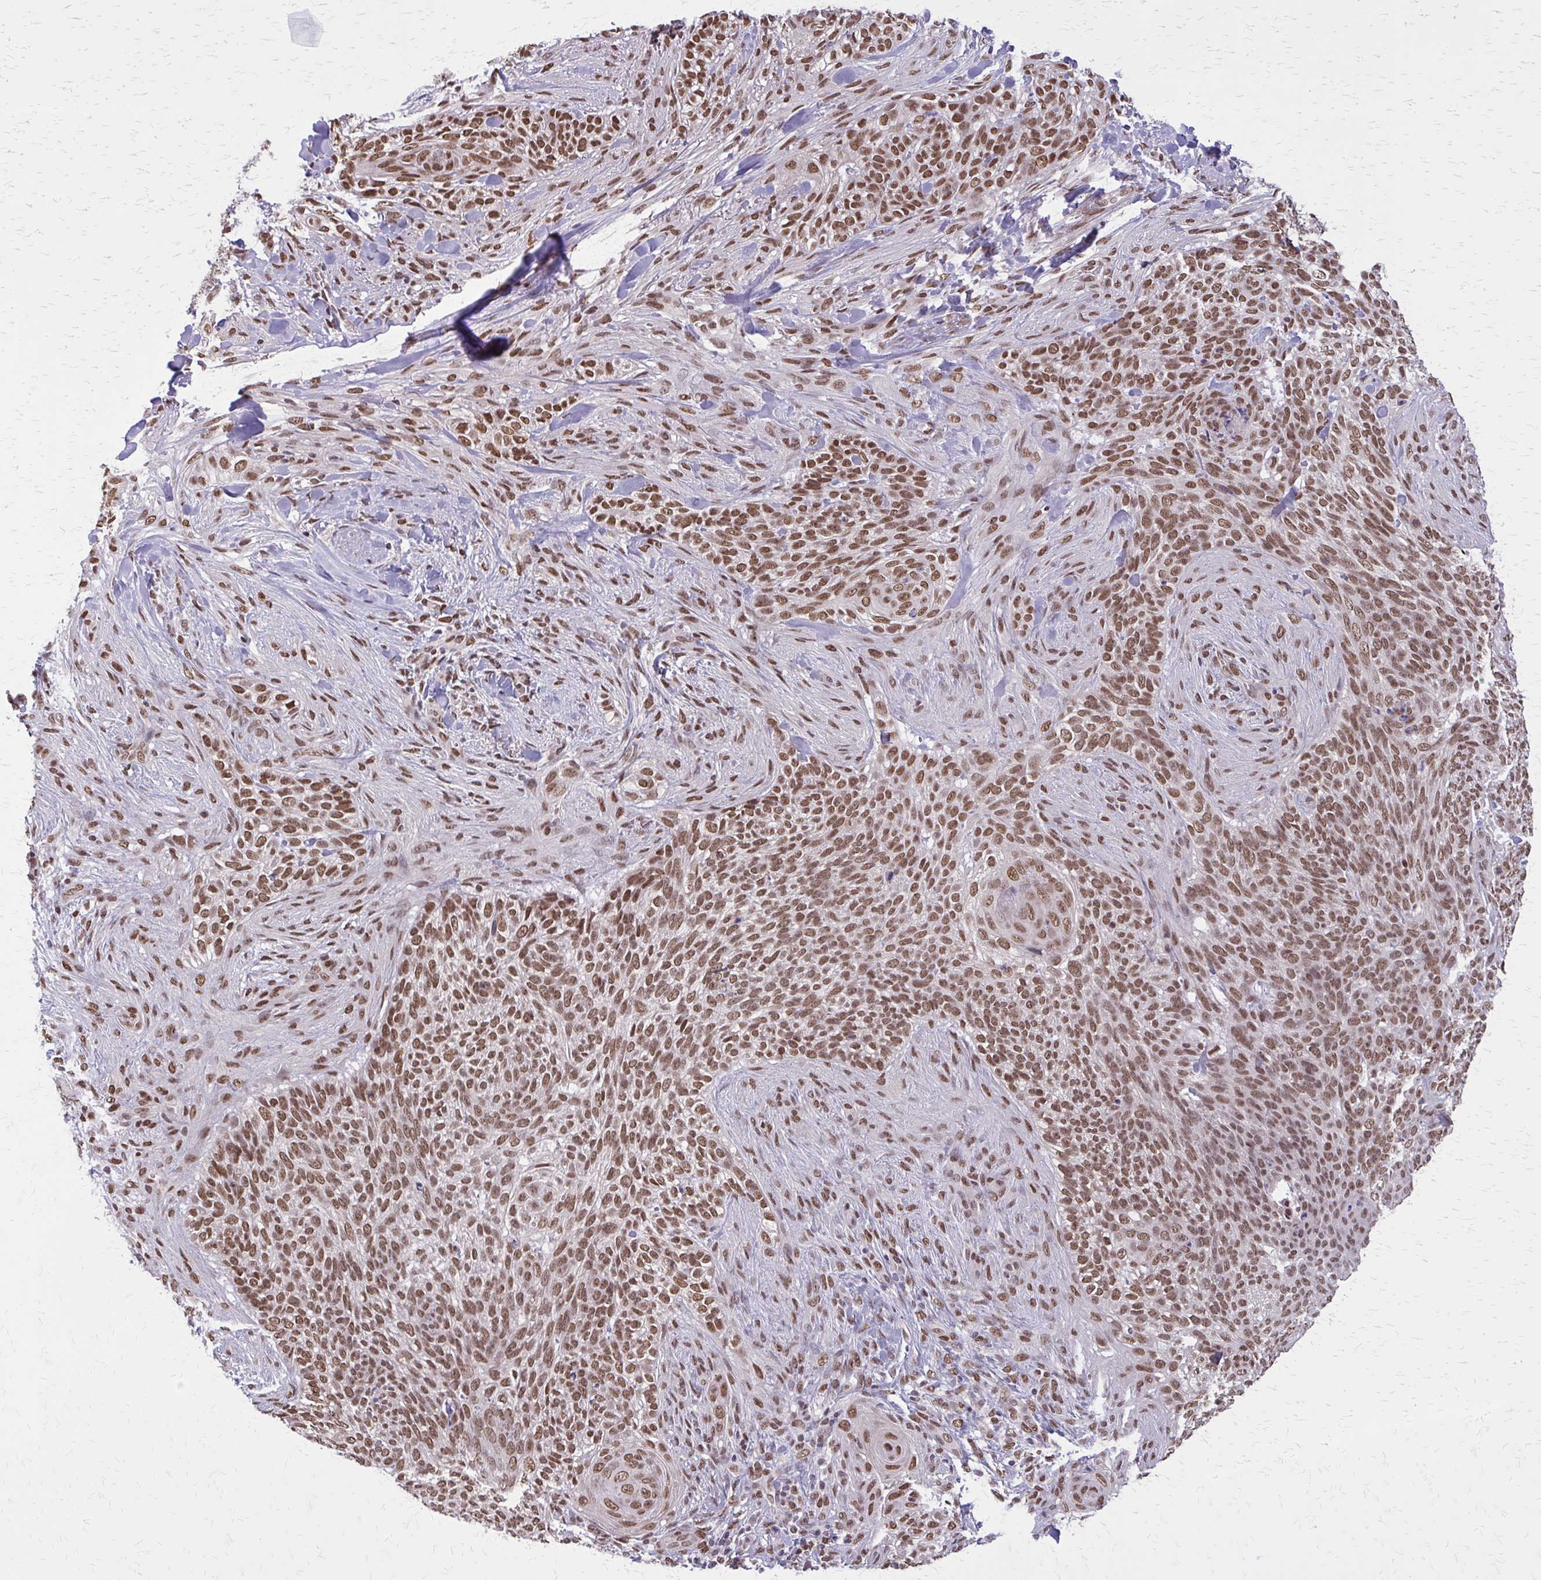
{"staining": {"intensity": "moderate", "quantity": ">75%", "location": "nuclear"}, "tissue": "skin cancer", "cell_type": "Tumor cells", "image_type": "cancer", "snomed": [{"axis": "morphology", "description": "Basal cell carcinoma"}, {"axis": "topography", "description": "Skin"}], "caption": "Immunohistochemistry (DAB (3,3'-diaminobenzidine)) staining of human skin basal cell carcinoma reveals moderate nuclear protein expression in approximately >75% of tumor cells.", "gene": "TTF1", "patient": {"sex": "female", "age": 48}}